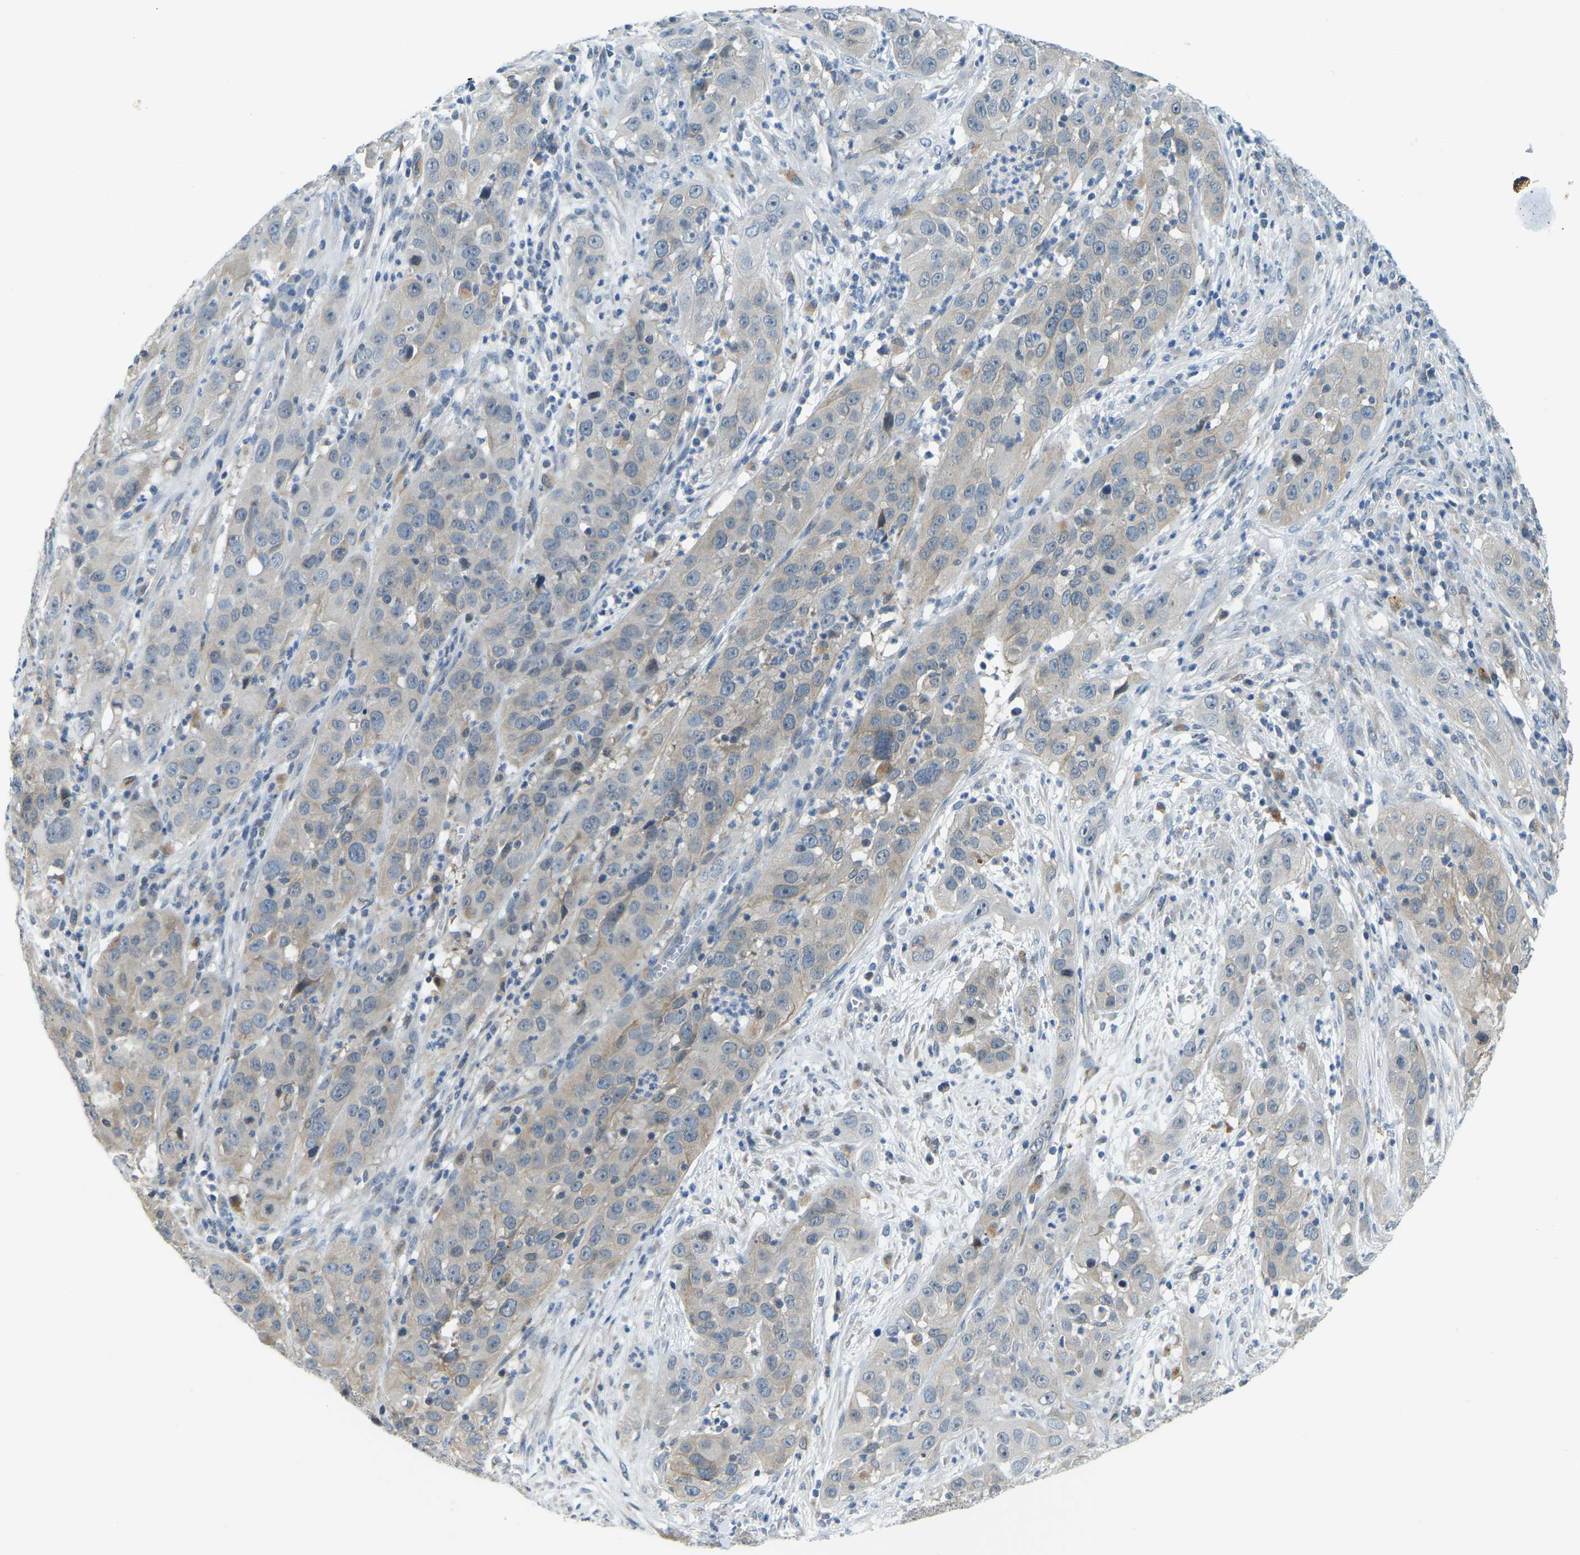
{"staining": {"intensity": "weak", "quantity": "<25%", "location": "cytoplasmic/membranous"}, "tissue": "cervical cancer", "cell_type": "Tumor cells", "image_type": "cancer", "snomed": [{"axis": "morphology", "description": "Squamous cell carcinoma, NOS"}, {"axis": "topography", "description": "Cervix"}], "caption": "High magnification brightfield microscopy of cervical cancer stained with DAB (3,3'-diaminobenzidine) (brown) and counterstained with hematoxylin (blue): tumor cells show no significant positivity.", "gene": "NME8", "patient": {"sex": "female", "age": 32}}